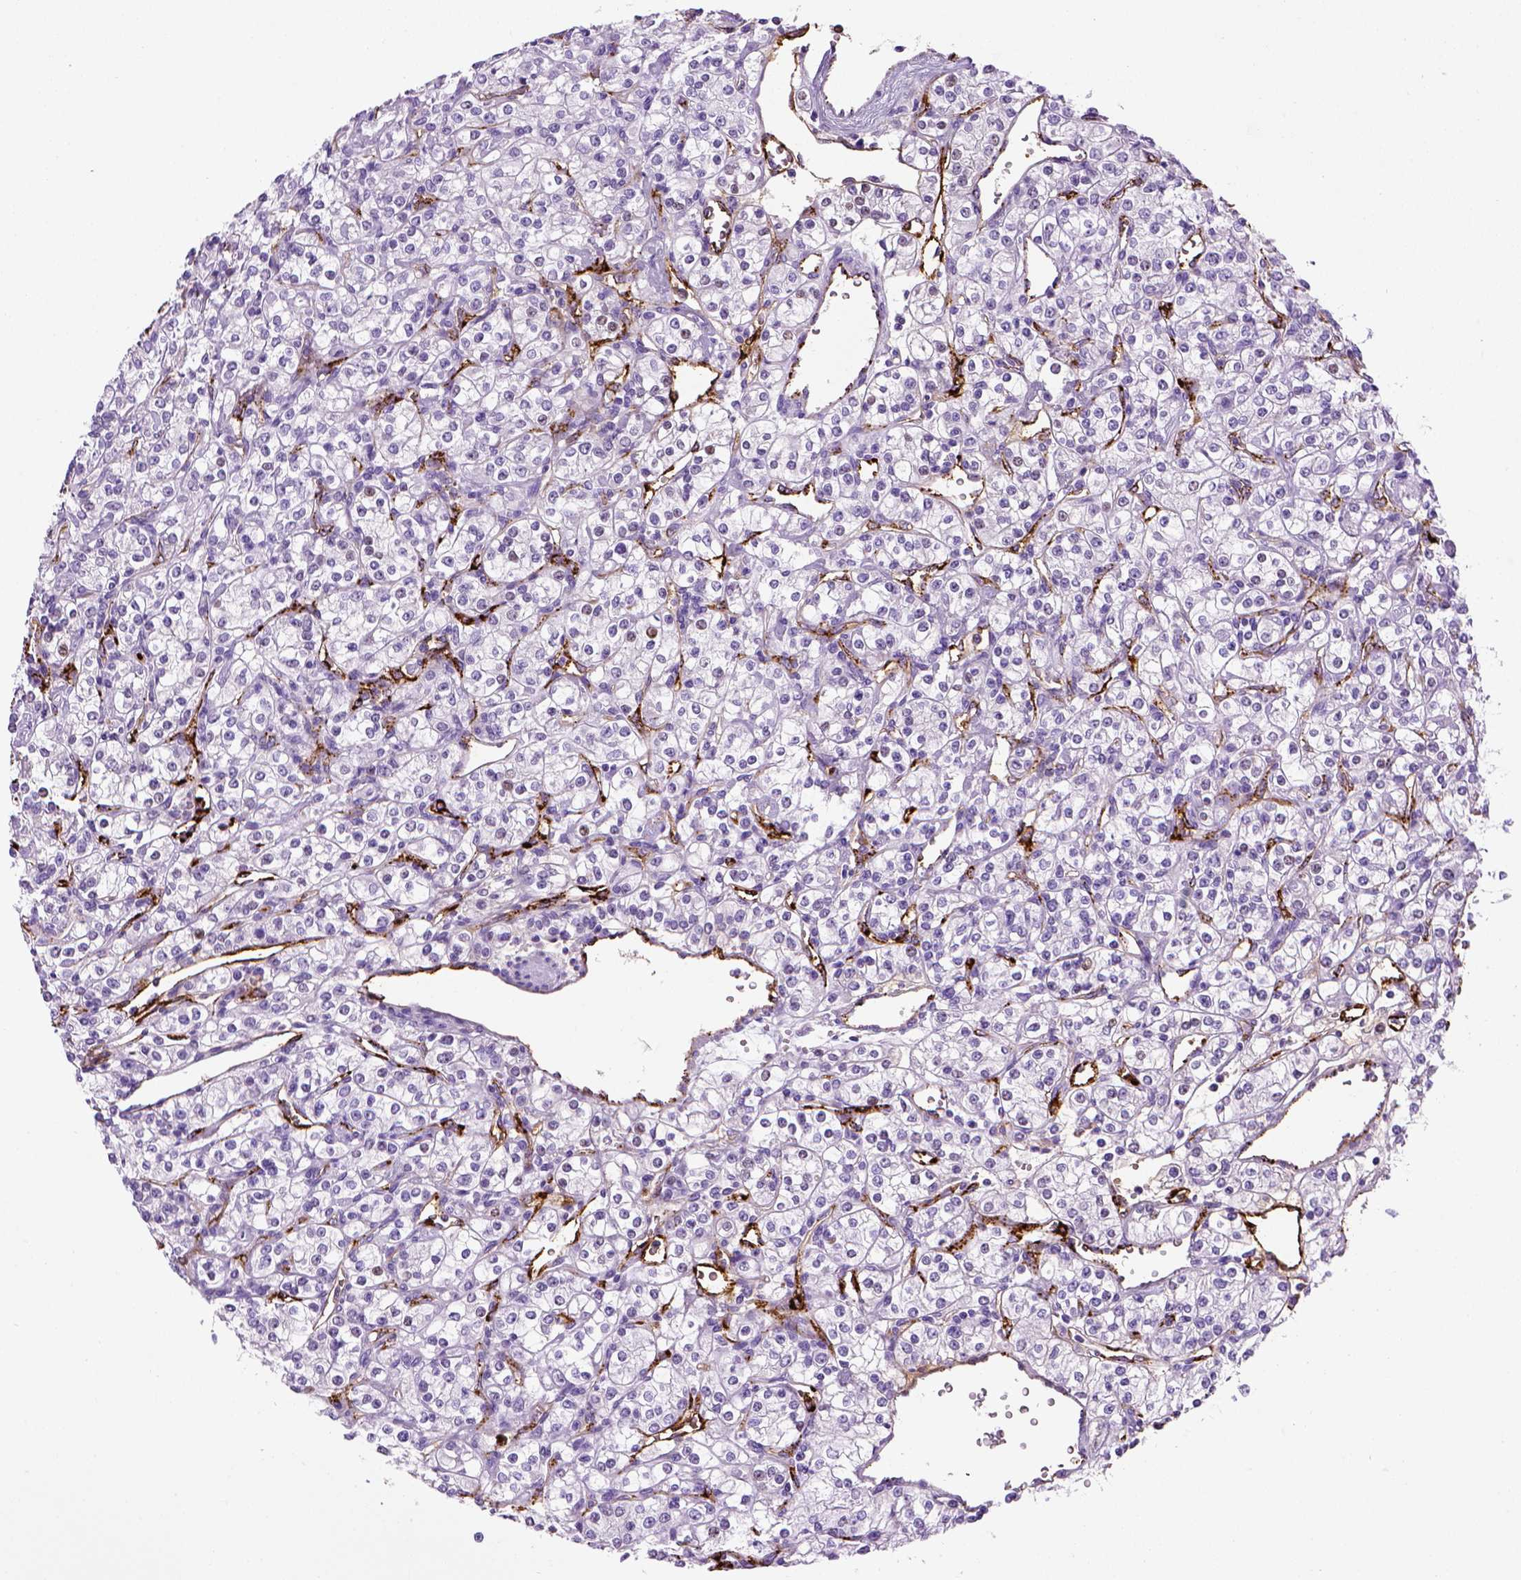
{"staining": {"intensity": "negative", "quantity": "none", "location": "none"}, "tissue": "renal cancer", "cell_type": "Tumor cells", "image_type": "cancer", "snomed": [{"axis": "morphology", "description": "Adenocarcinoma, NOS"}, {"axis": "topography", "description": "Kidney"}], "caption": "Histopathology image shows no protein staining in tumor cells of renal cancer tissue.", "gene": "VWF", "patient": {"sex": "male", "age": 77}}